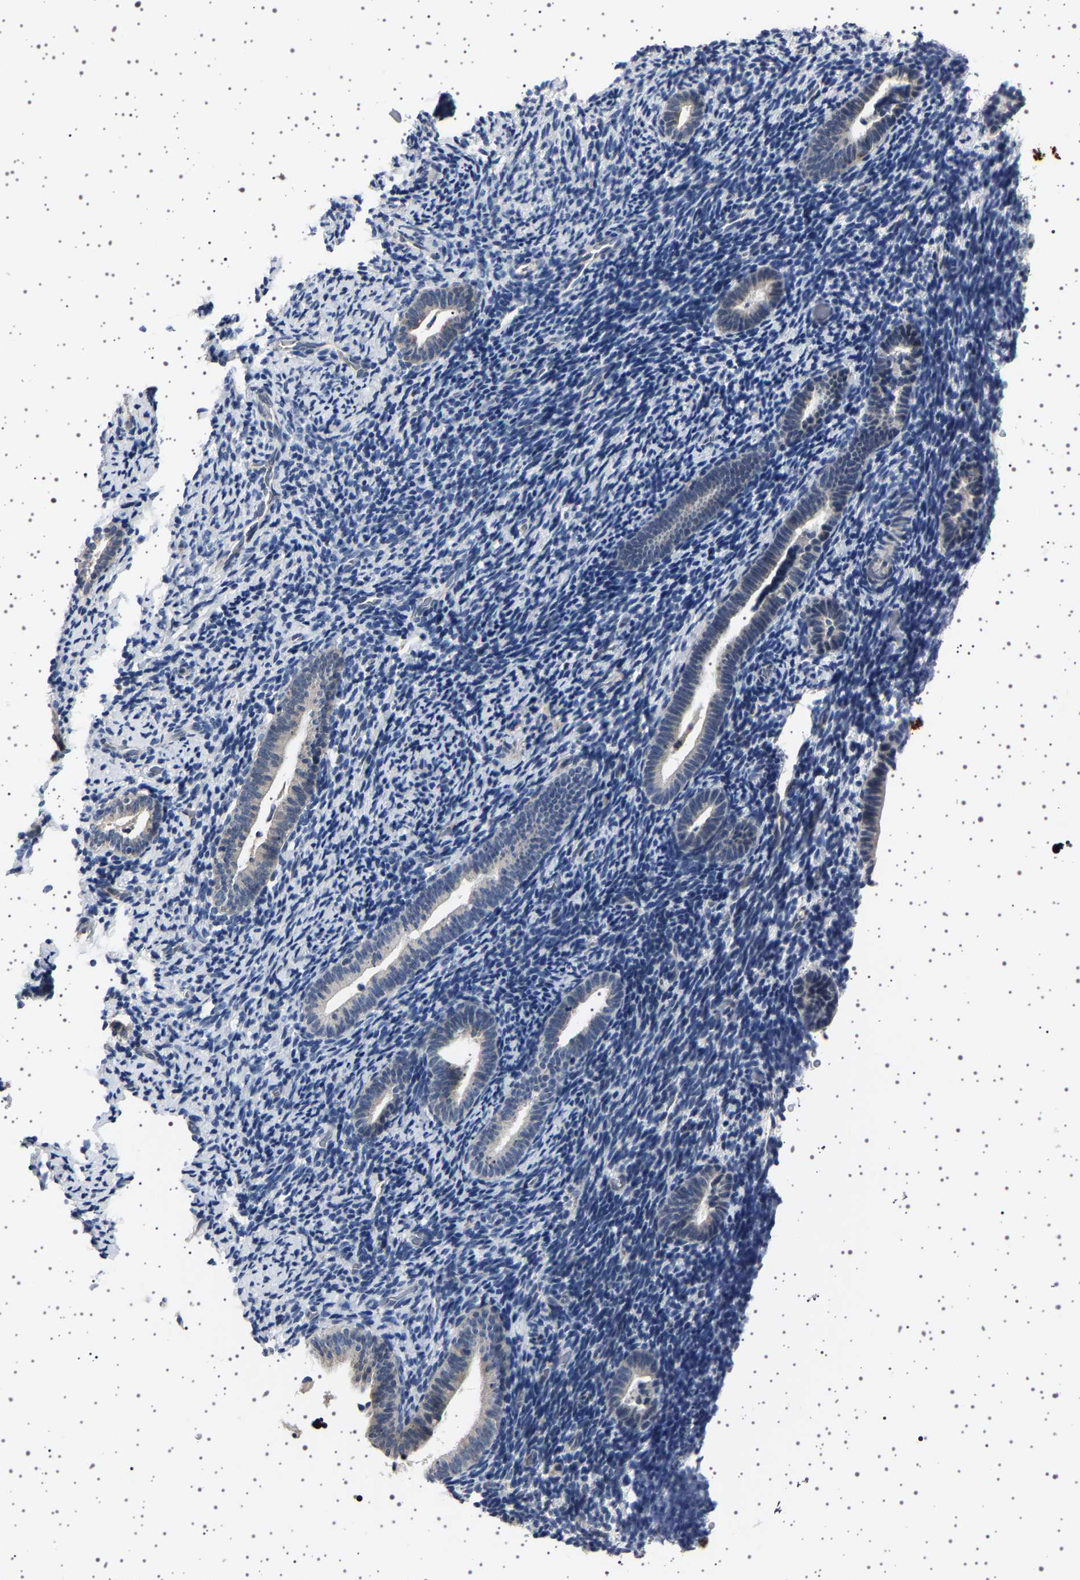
{"staining": {"intensity": "negative", "quantity": "none", "location": "none"}, "tissue": "endometrium", "cell_type": "Cells in endometrial stroma", "image_type": "normal", "snomed": [{"axis": "morphology", "description": "Normal tissue, NOS"}, {"axis": "topography", "description": "Endometrium"}], "caption": "DAB (3,3'-diaminobenzidine) immunohistochemical staining of unremarkable human endometrium demonstrates no significant positivity in cells in endometrial stroma.", "gene": "IL10RB", "patient": {"sex": "female", "age": 51}}